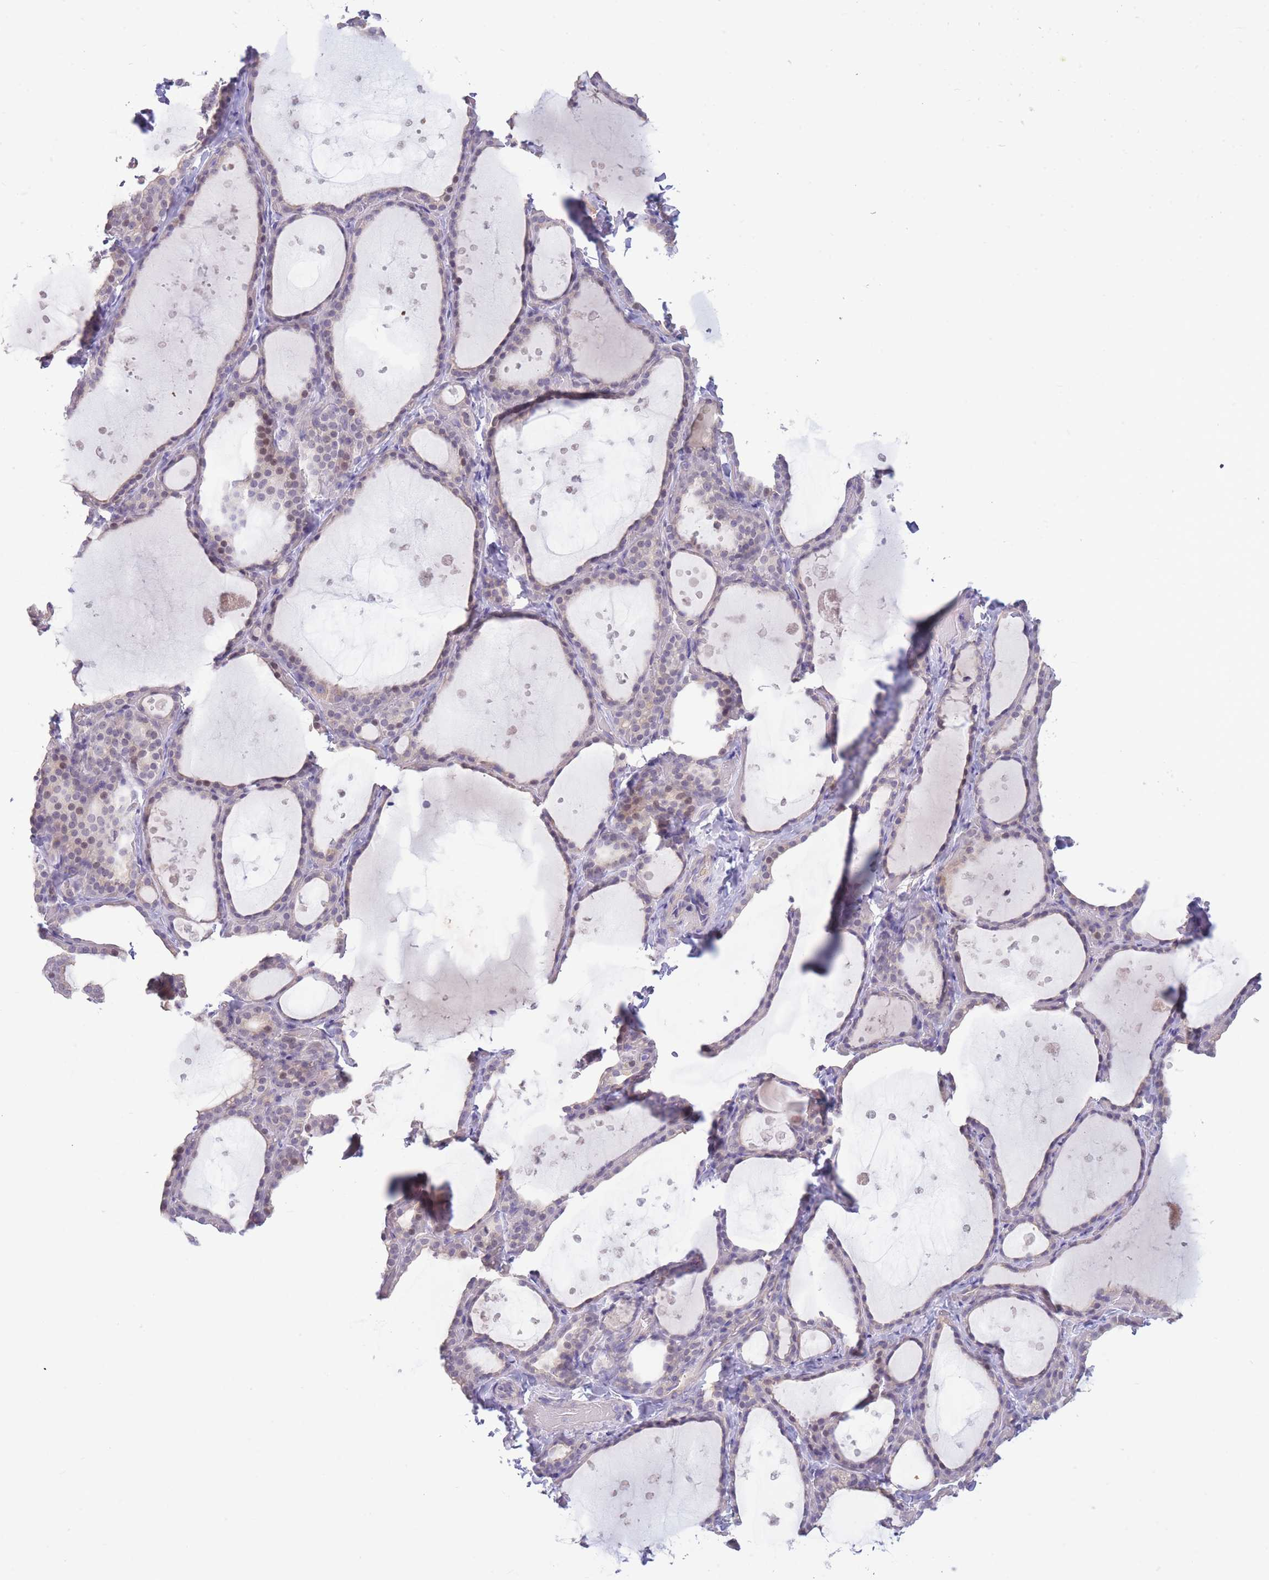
{"staining": {"intensity": "weak", "quantity": "<25%", "location": "nuclear"}, "tissue": "thyroid gland", "cell_type": "Glandular cells", "image_type": "normal", "snomed": [{"axis": "morphology", "description": "Normal tissue, NOS"}, {"axis": "topography", "description": "Thyroid gland"}], "caption": "IHC photomicrograph of normal human thyroid gland stained for a protein (brown), which demonstrates no positivity in glandular cells. The staining is performed using DAB (3,3'-diaminobenzidine) brown chromogen with nuclei counter-stained in using hematoxylin.", "gene": "FBXO46", "patient": {"sex": "female", "age": 44}}